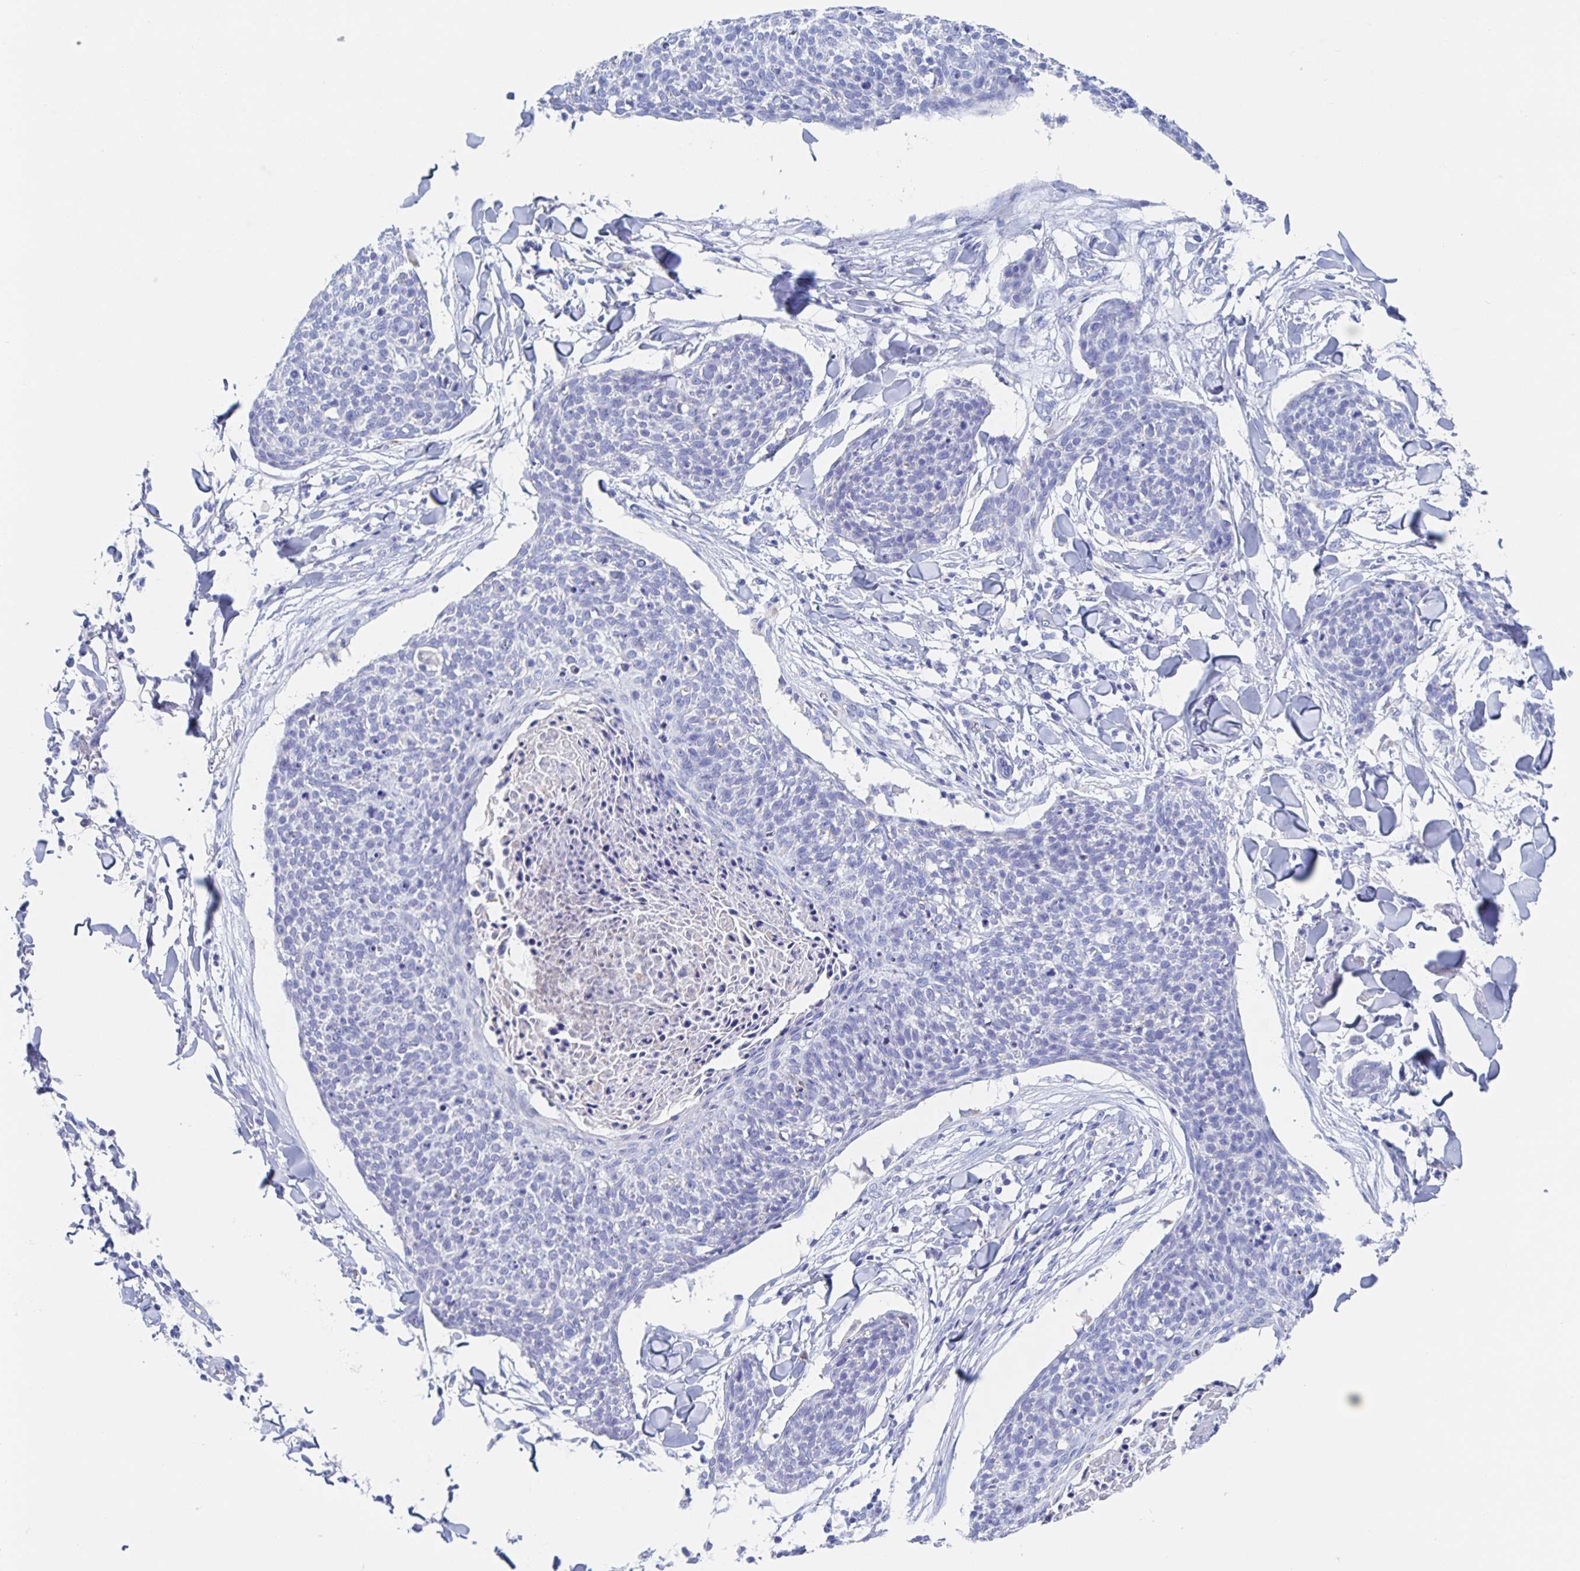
{"staining": {"intensity": "negative", "quantity": "none", "location": "none"}, "tissue": "skin cancer", "cell_type": "Tumor cells", "image_type": "cancer", "snomed": [{"axis": "morphology", "description": "Squamous cell carcinoma, NOS"}, {"axis": "topography", "description": "Skin"}, {"axis": "topography", "description": "Vulva"}], "caption": "DAB immunohistochemical staining of skin squamous cell carcinoma displays no significant positivity in tumor cells.", "gene": "DMBT1", "patient": {"sex": "female", "age": 75}}